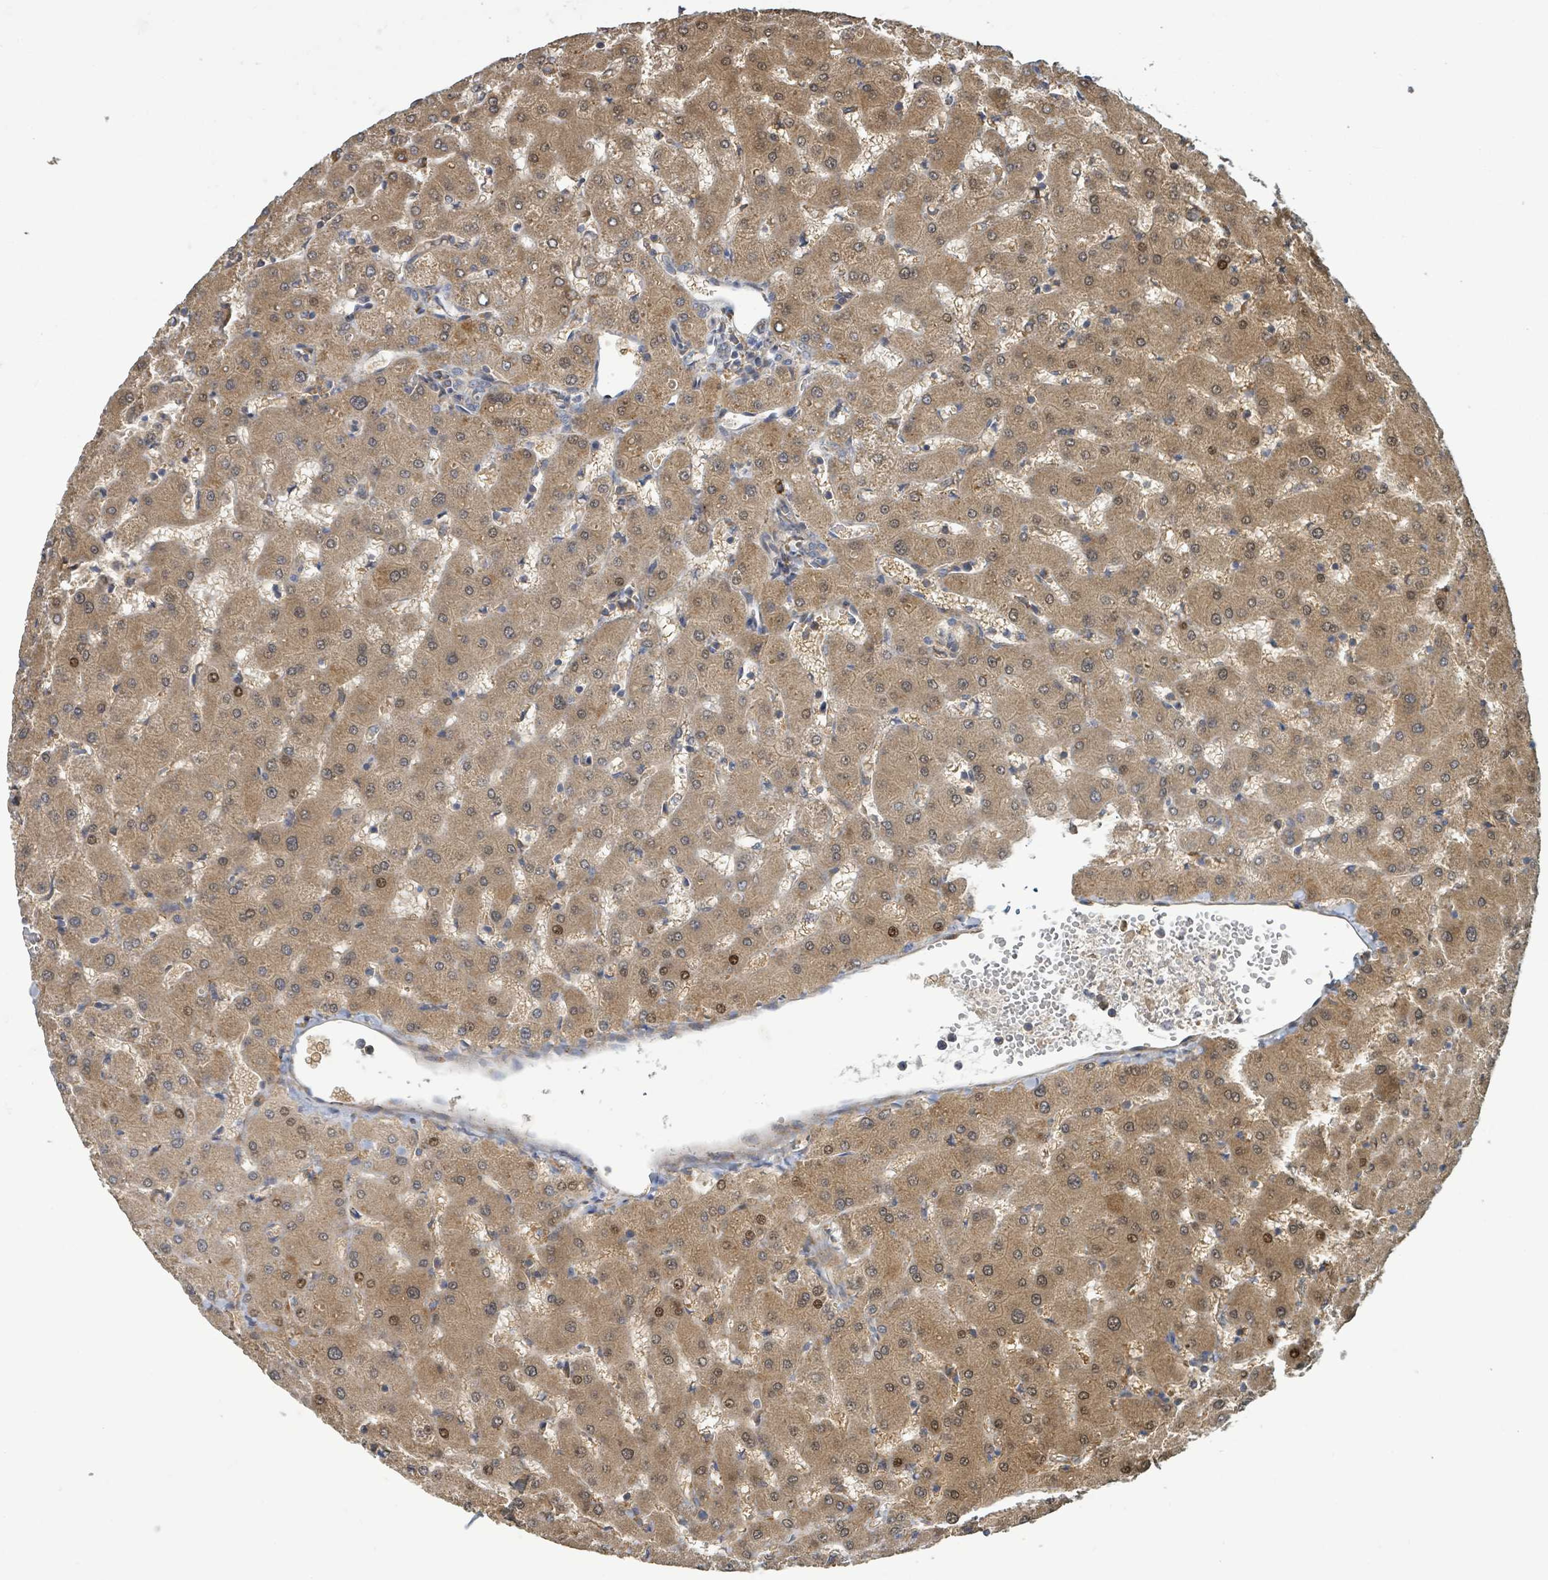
{"staining": {"intensity": "weak", "quantity": "25%-75%", "location": "cytoplasmic/membranous"}, "tissue": "liver", "cell_type": "Cholangiocytes", "image_type": "normal", "snomed": [{"axis": "morphology", "description": "Normal tissue, NOS"}, {"axis": "topography", "description": "Liver"}], "caption": "An image of liver stained for a protein shows weak cytoplasmic/membranous brown staining in cholangiocytes. (Stains: DAB in brown, nuclei in blue, Microscopy: brightfield microscopy at high magnification).", "gene": "STARD4", "patient": {"sex": "female", "age": 63}}